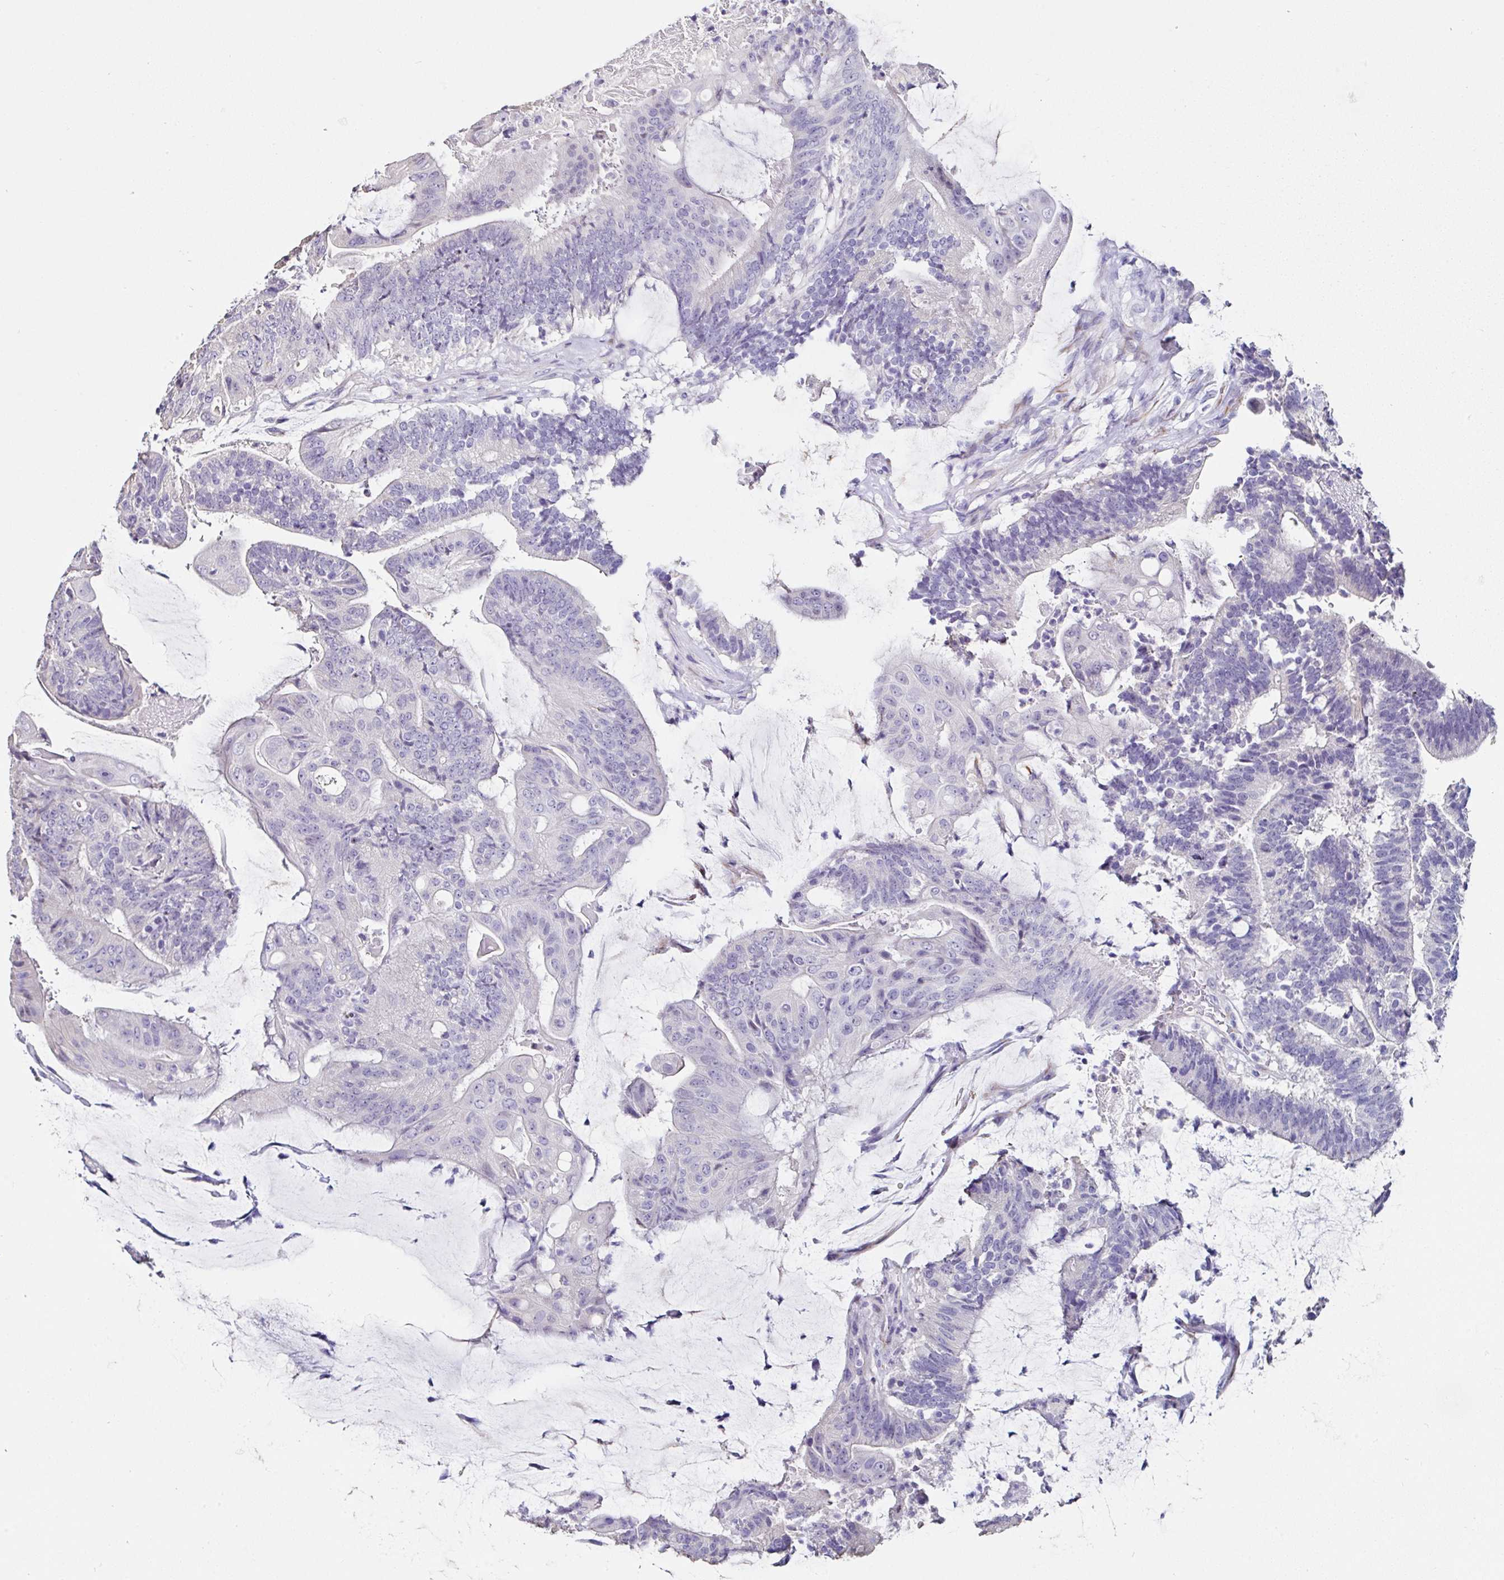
{"staining": {"intensity": "negative", "quantity": "none", "location": "none"}, "tissue": "colorectal cancer", "cell_type": "Tumor cells", "image_type": "cancer", "snomed": [{"axis": "morphology", "description": "Adenocarcinoma, NOS"}, {"axis": "topography", "description": "Colon"}], "caption": "A micrograph of human colorectal cancer is negative for staining in tumor cells.", "gene": "TMPRSS11E", "patient": {"sex": "female", "age": 43}}